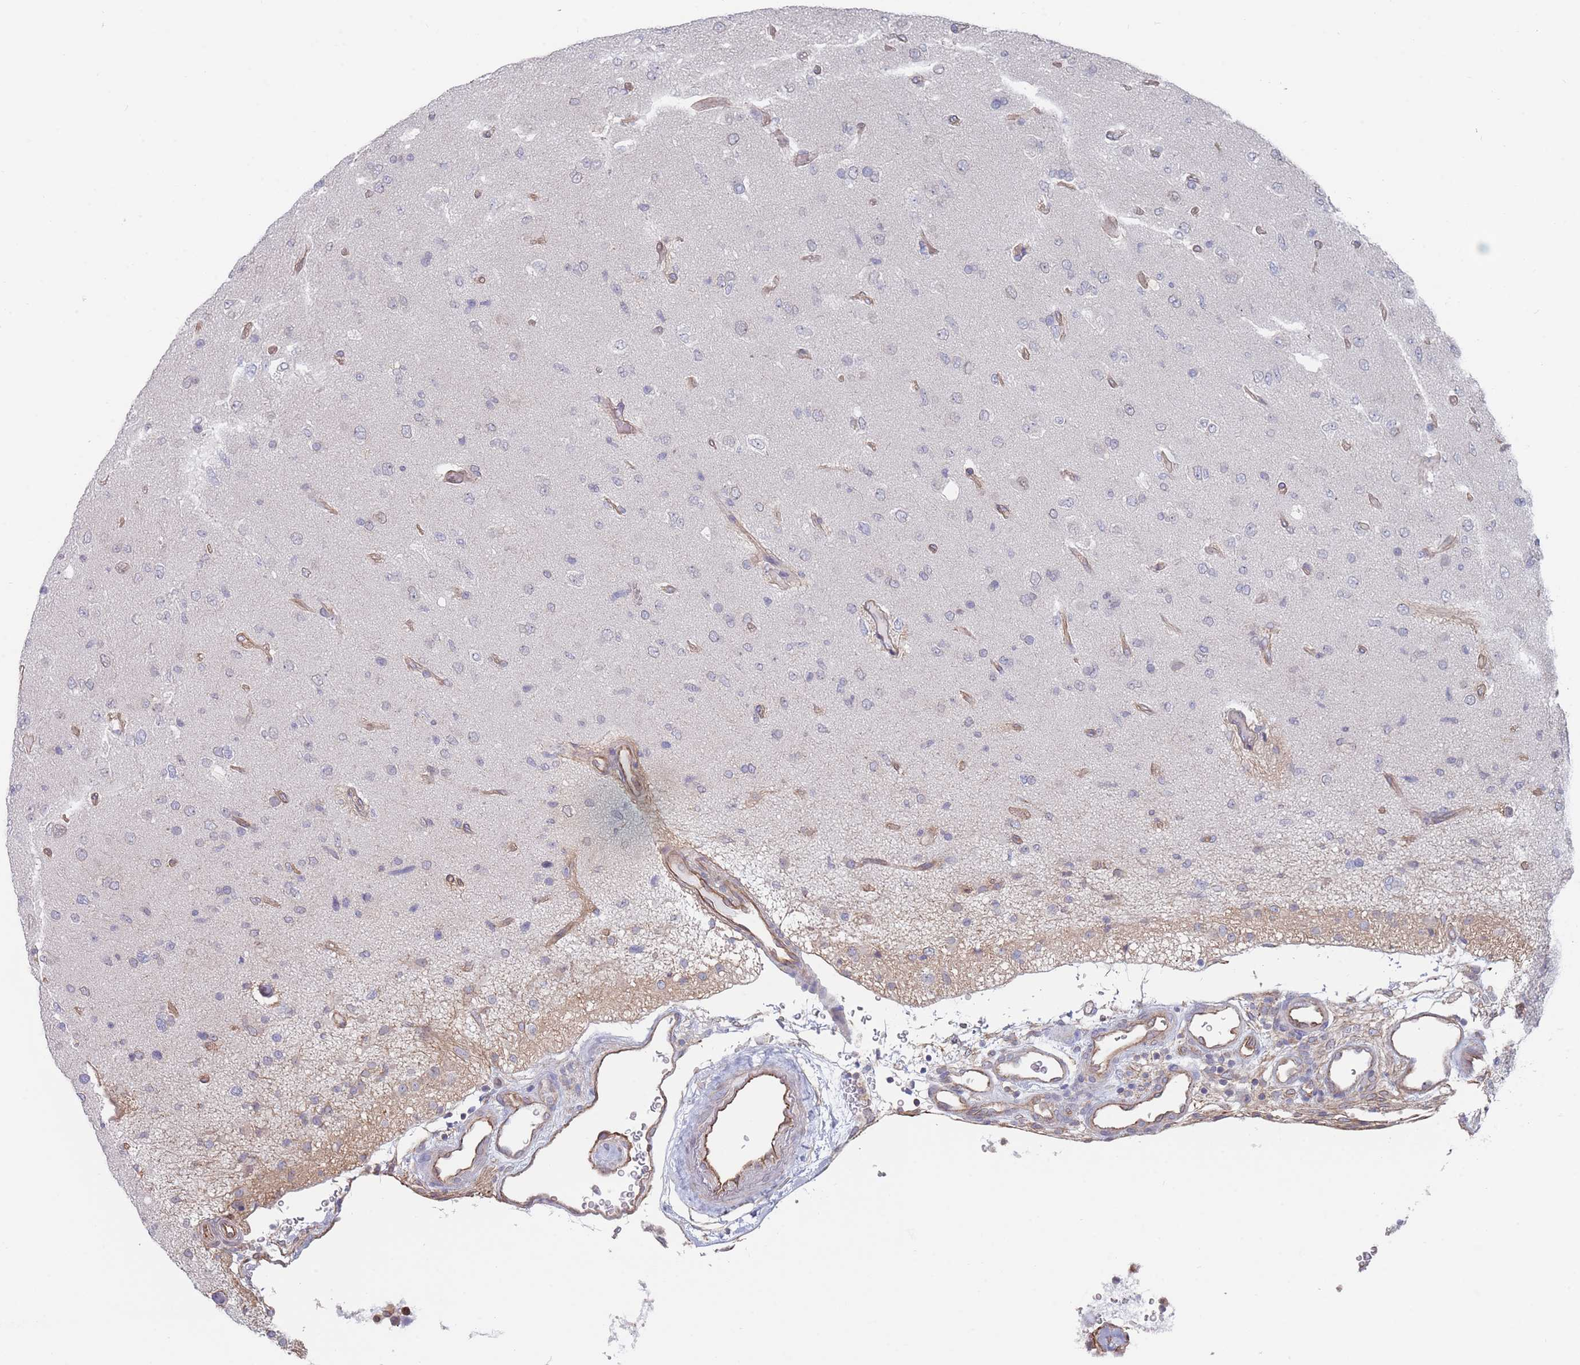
{"staining": {"intensity": "negative", "quantity": "none", "location": "none"}, "tissue": "glioma", "cell_type": "Tumor cells", "image_type": "cancer", "snomed": [{"axis": "morphology", "description": "Glioma, malignant, High grade"}, {"axis": "topography", "description": "Brain"}], "caption": "DAB immunohistochemical staining of human glioma shows no significant positivity in tumor cells.", "gene": "SLC1A6", "patient": {"sex": "male", "age": 77}}